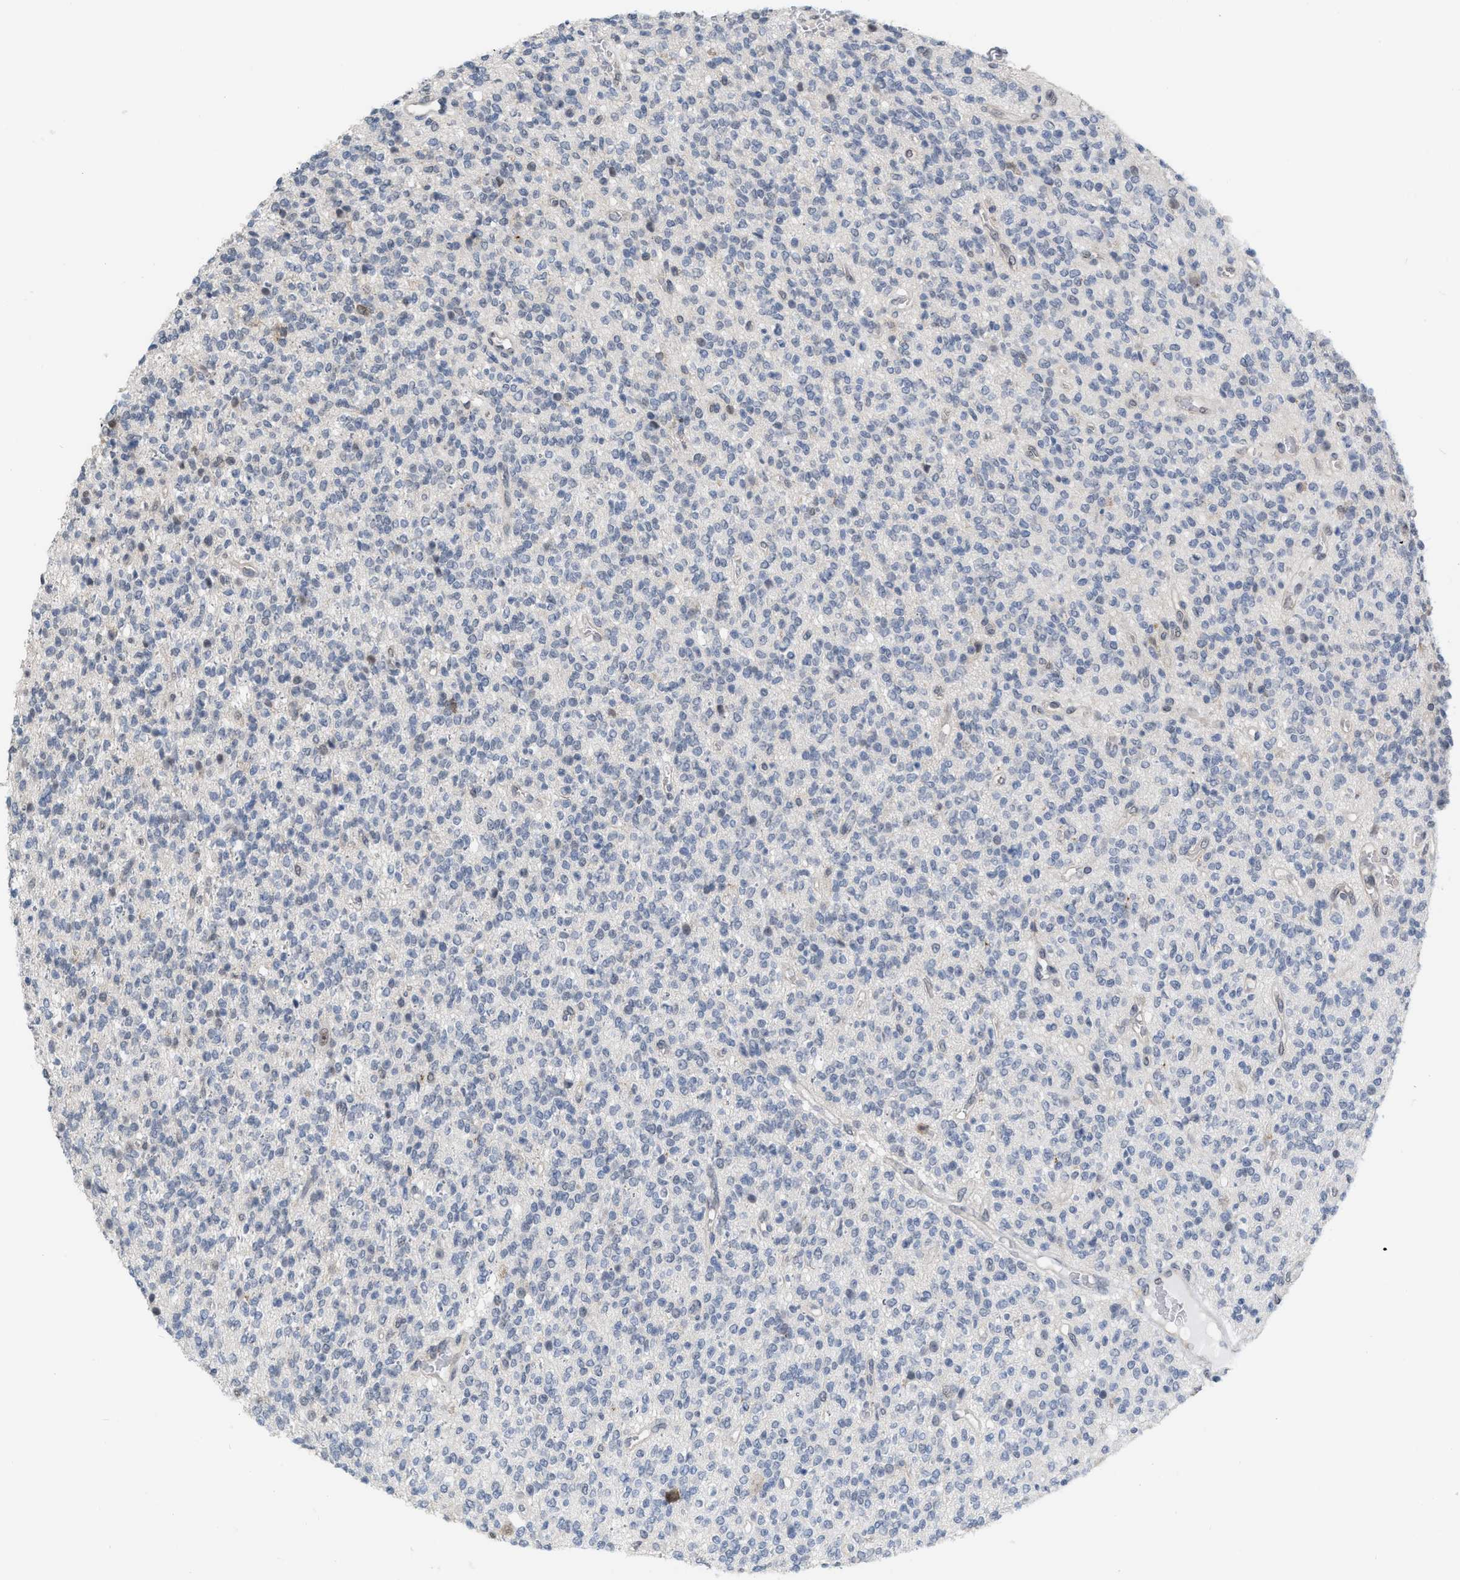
{"staining": {"intensity": "negative", "quantity": "none", "location": "none"}, "tissue": "glioma", "cell_type": "Tumor cells", "image_type": "cancer", "snomed": [{"axis": "morphology", "description": "Glioma, malignant, High grade"}, {"axis": "topography", "description": "Brain"}], "caption": "The image exhibits no staining of tumor cells in malignant high-grade glioma. Nuclei are stained in blue.", "gene": "BAIAP2L1", "patient": {"sex": "male", "age": 34}}